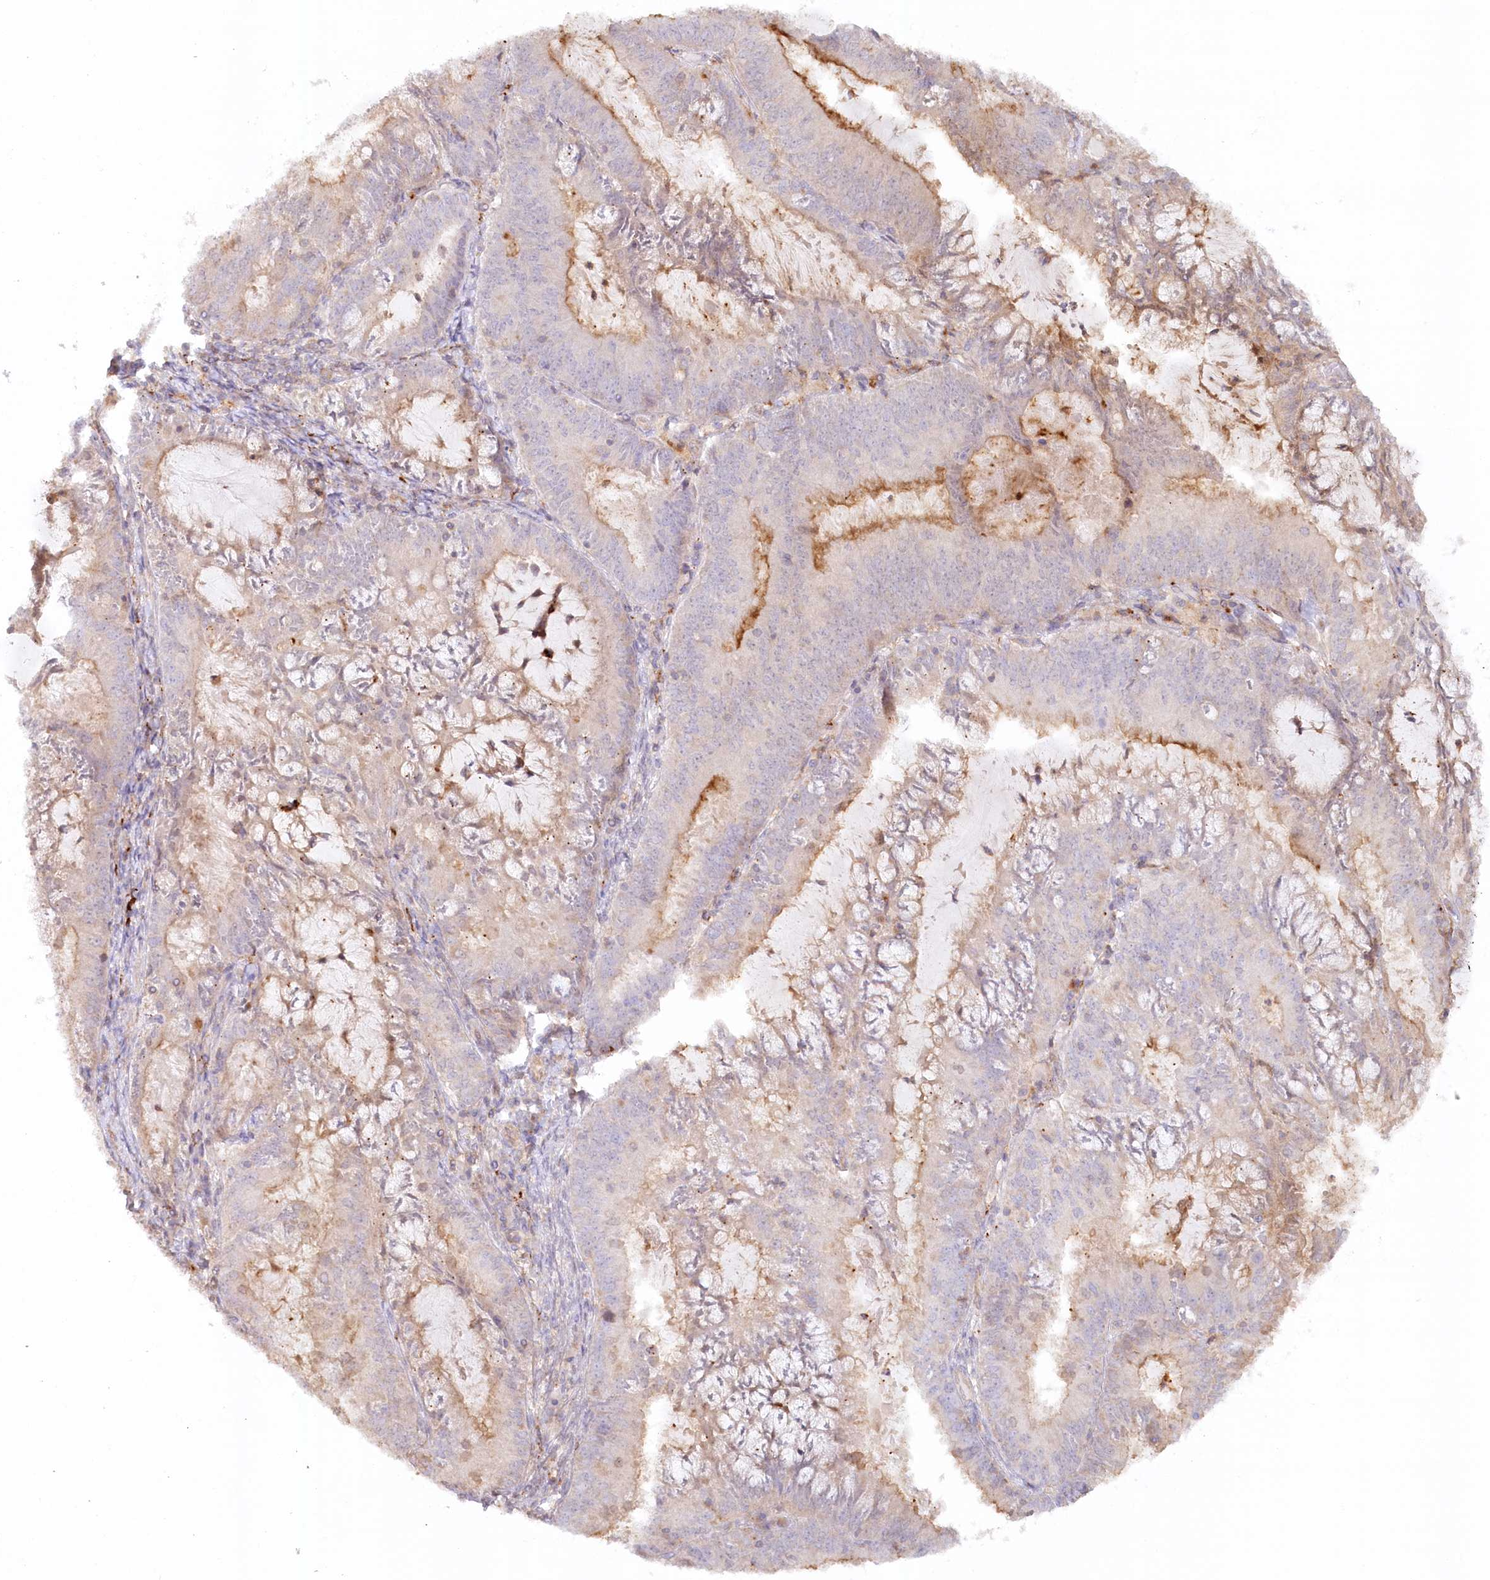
{"staining": {"intensity": "weak", "quantity": "<25%", "location": "cytoplasmic/membranous"}, "tissue": "endometrial cancer", "cell_type": "Tumor cells", "image_type": "cancer", "snomed": [{"axis": "morphology", "description": "Adenocarcinoma, NOS"}, {"axis": "topography", "description": "Endometrium"}], "caption": "IHC of human endometrial cancer (adenocarcinoma) reveals no staining in tumor cells.", "gene": "GBE1", "patient": {"sex": "female", "age": 57}}